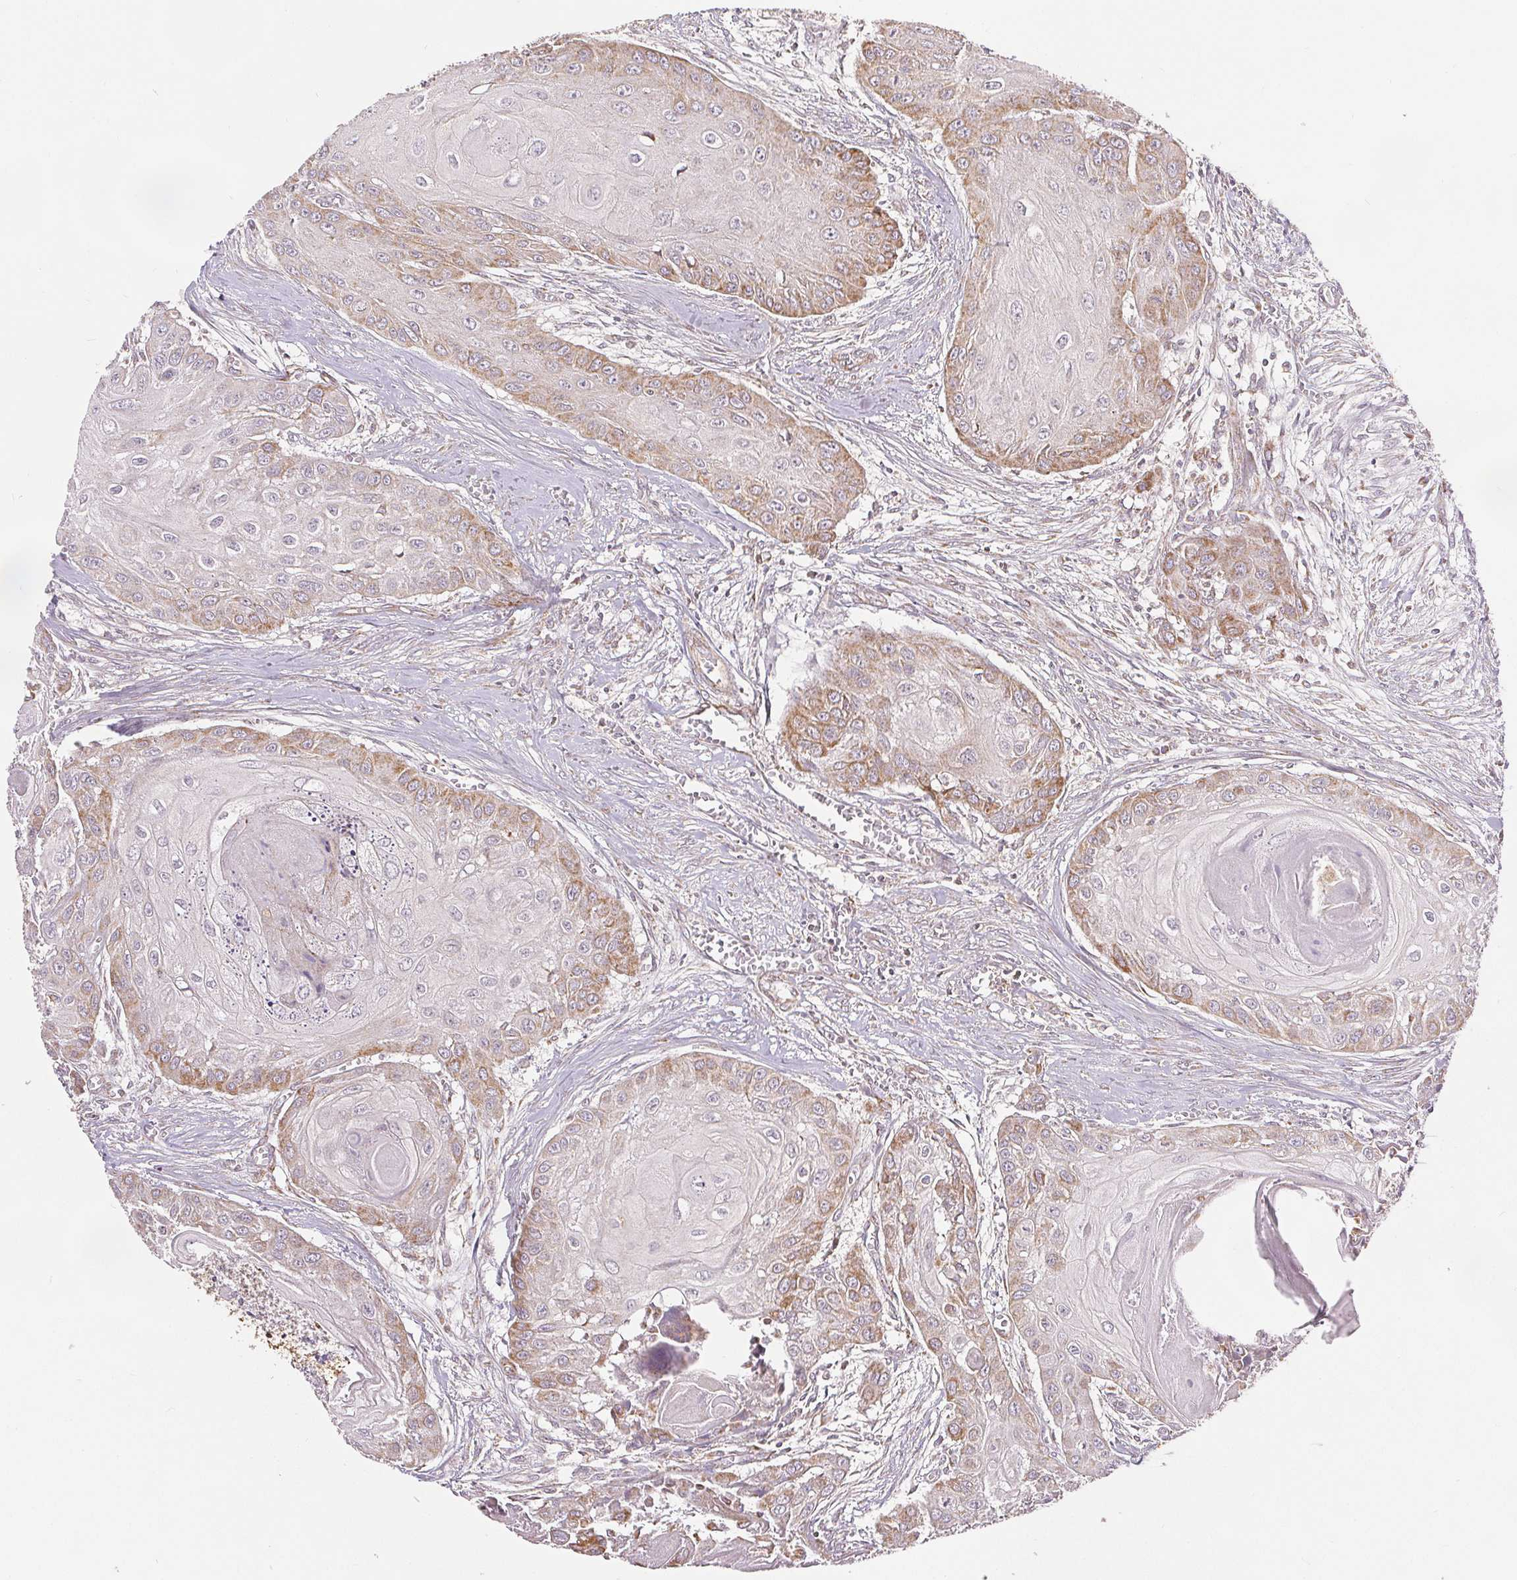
{"staining": {"intensity": "weak", "quantity": "25%-75%", "location": "cytoplasmic/membranous"}, "tissue": "head and neck cancer", "cell_type": "Tumor cells", "image_type": "cancer", "snomed": [{"axis": "morphology", "description": "Squamous cell carcinoma, NOS"}, {"axis": "topography", "description": "Oral tissue"}, {"axis": "topography", "description": "Head-Neck"}], "caption": "Squamous cell carcinoma (head and neck) stained for a protein demonstrates weak cytoplasmic/membranous positivity in tumor cells.", "gene": "SDHB", "patient": {"sex": "male", "age": 71}}